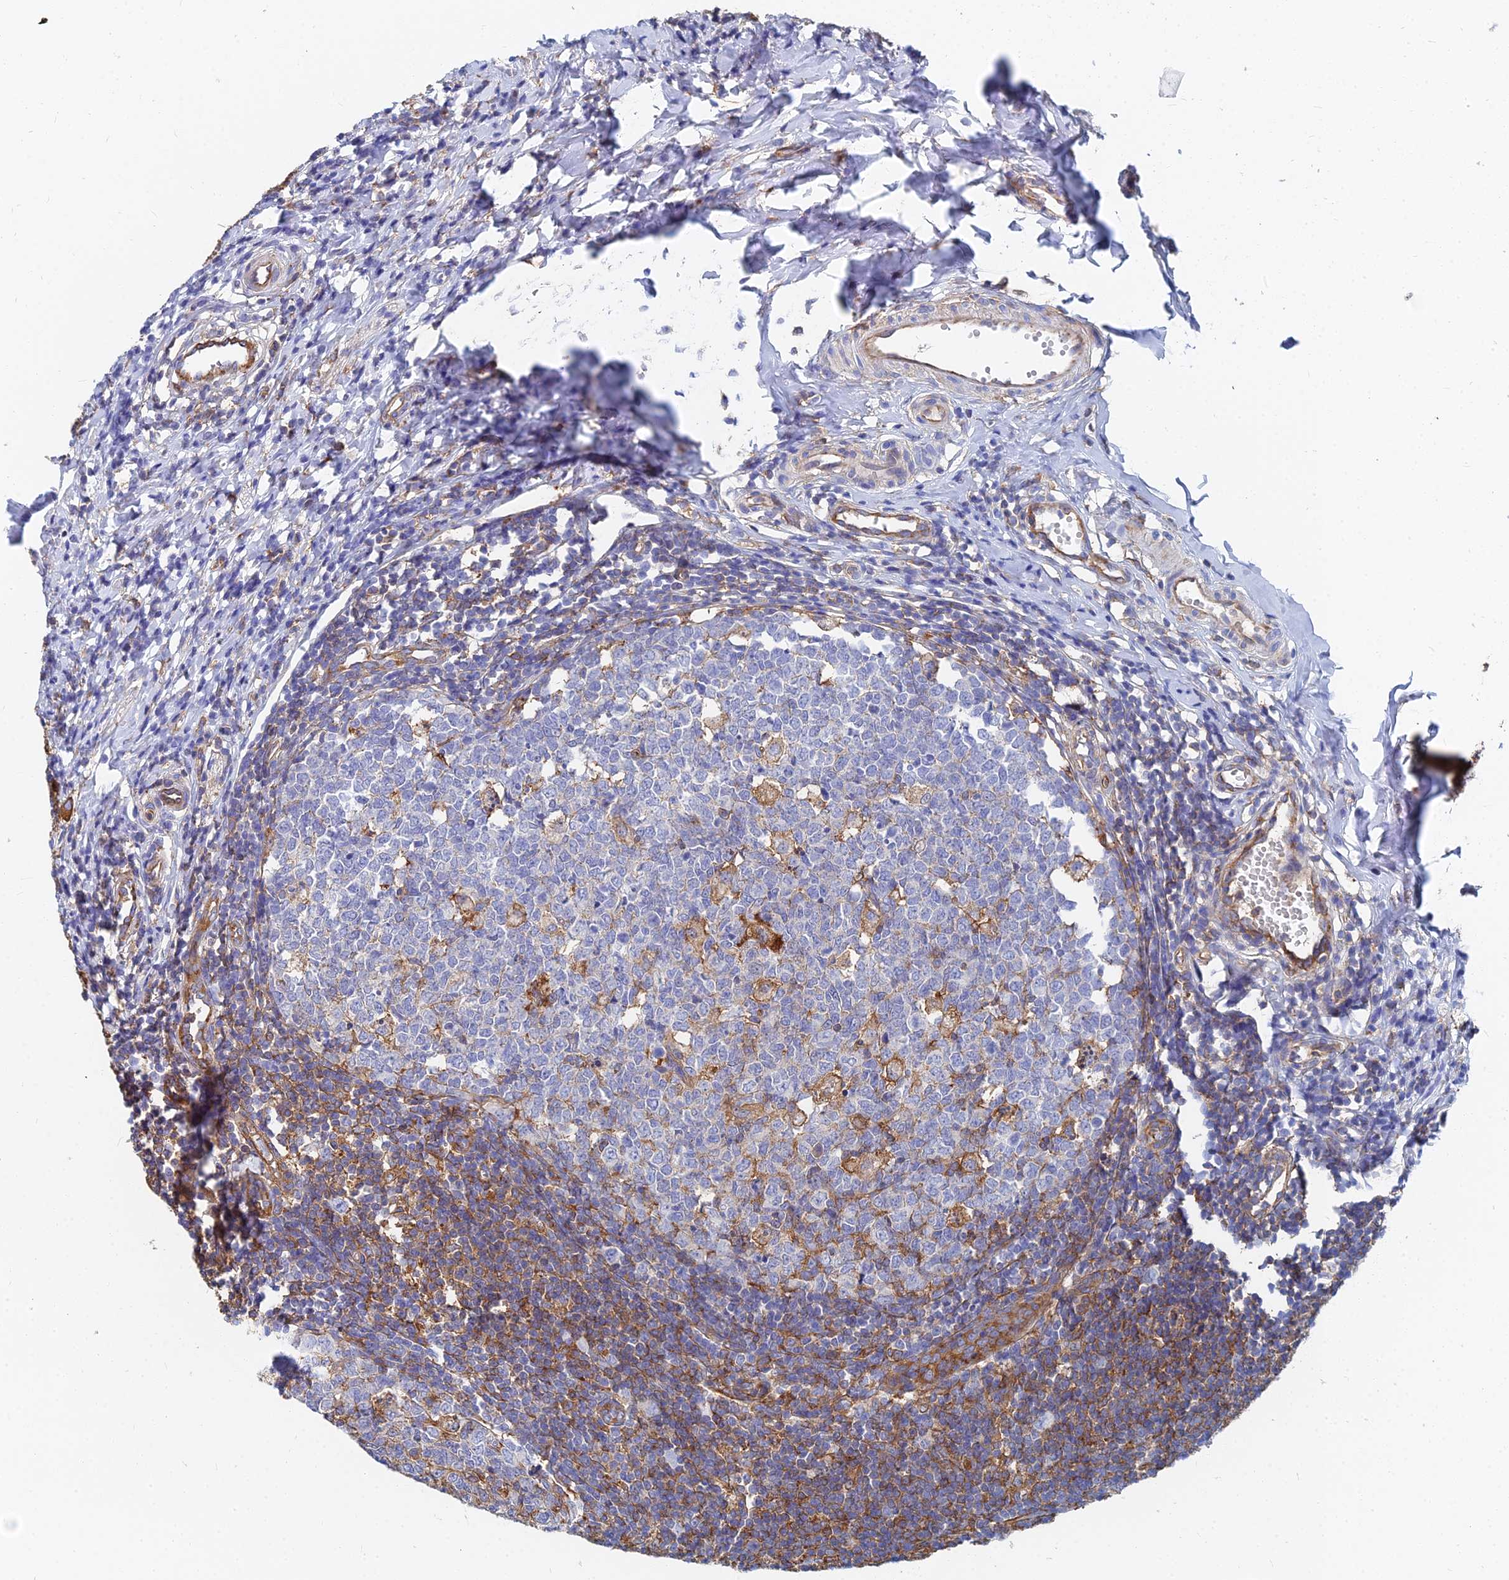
{"staining": {"intensity": "strong", "quantity": ">75%", "location": "cytoplasmic/membranous"}, "tissue": "appendix", "cell_type": "Glandular cells", "image_type": "normal", "snomed": [{"axis": "morphology", "description": "Normal tissue, NOS"}, {"axis": "topography", "description": "Appendix"}], "caption": "IHC of normal appendix shows high levels of strong cytoplasmic/membranous staining in about >75% of glandular cells. (DAB IHC with brightfield microscopy, high magnification).", "gene": "FFAR3", "patient": {"sex": "male", "age": 14}}